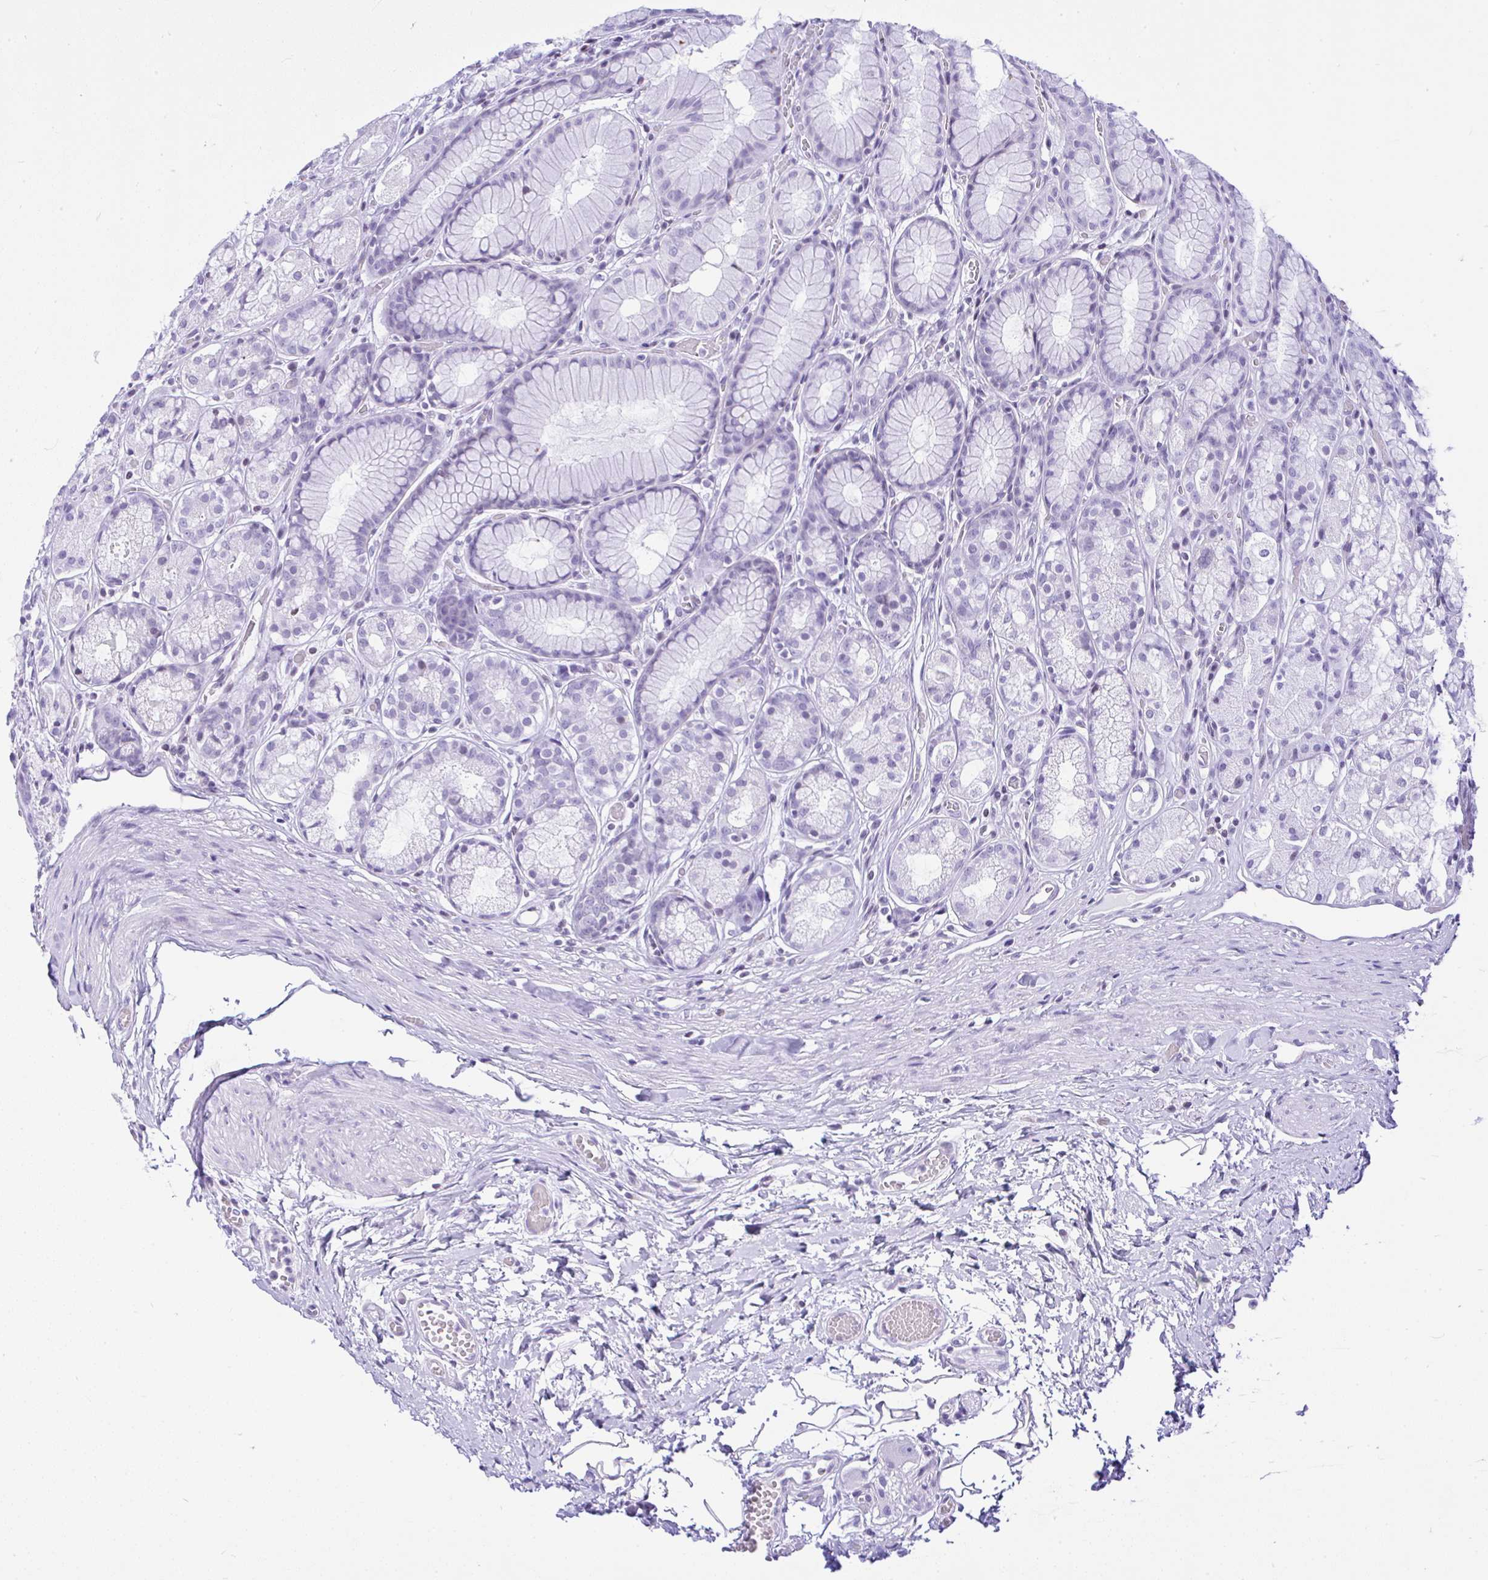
{"staining": {"intensity": "negative", "quantity": "none", "location": "none"}, "tissue": "stomach", "cell_type": "Glandular cells", "image_type": "normal", "snomed": [{"axis": "morphology", "description": "Normal tissue, NOS"}, {"axis": "topography", "description": "Smooth muscle"}, {"axis": "topography", "description": "Stomach"}], "caption": "The image displays no staining of glandular cells in normal stomach.", "gene": "KRT27", "patient": {"sex": "male", "age": 70}}